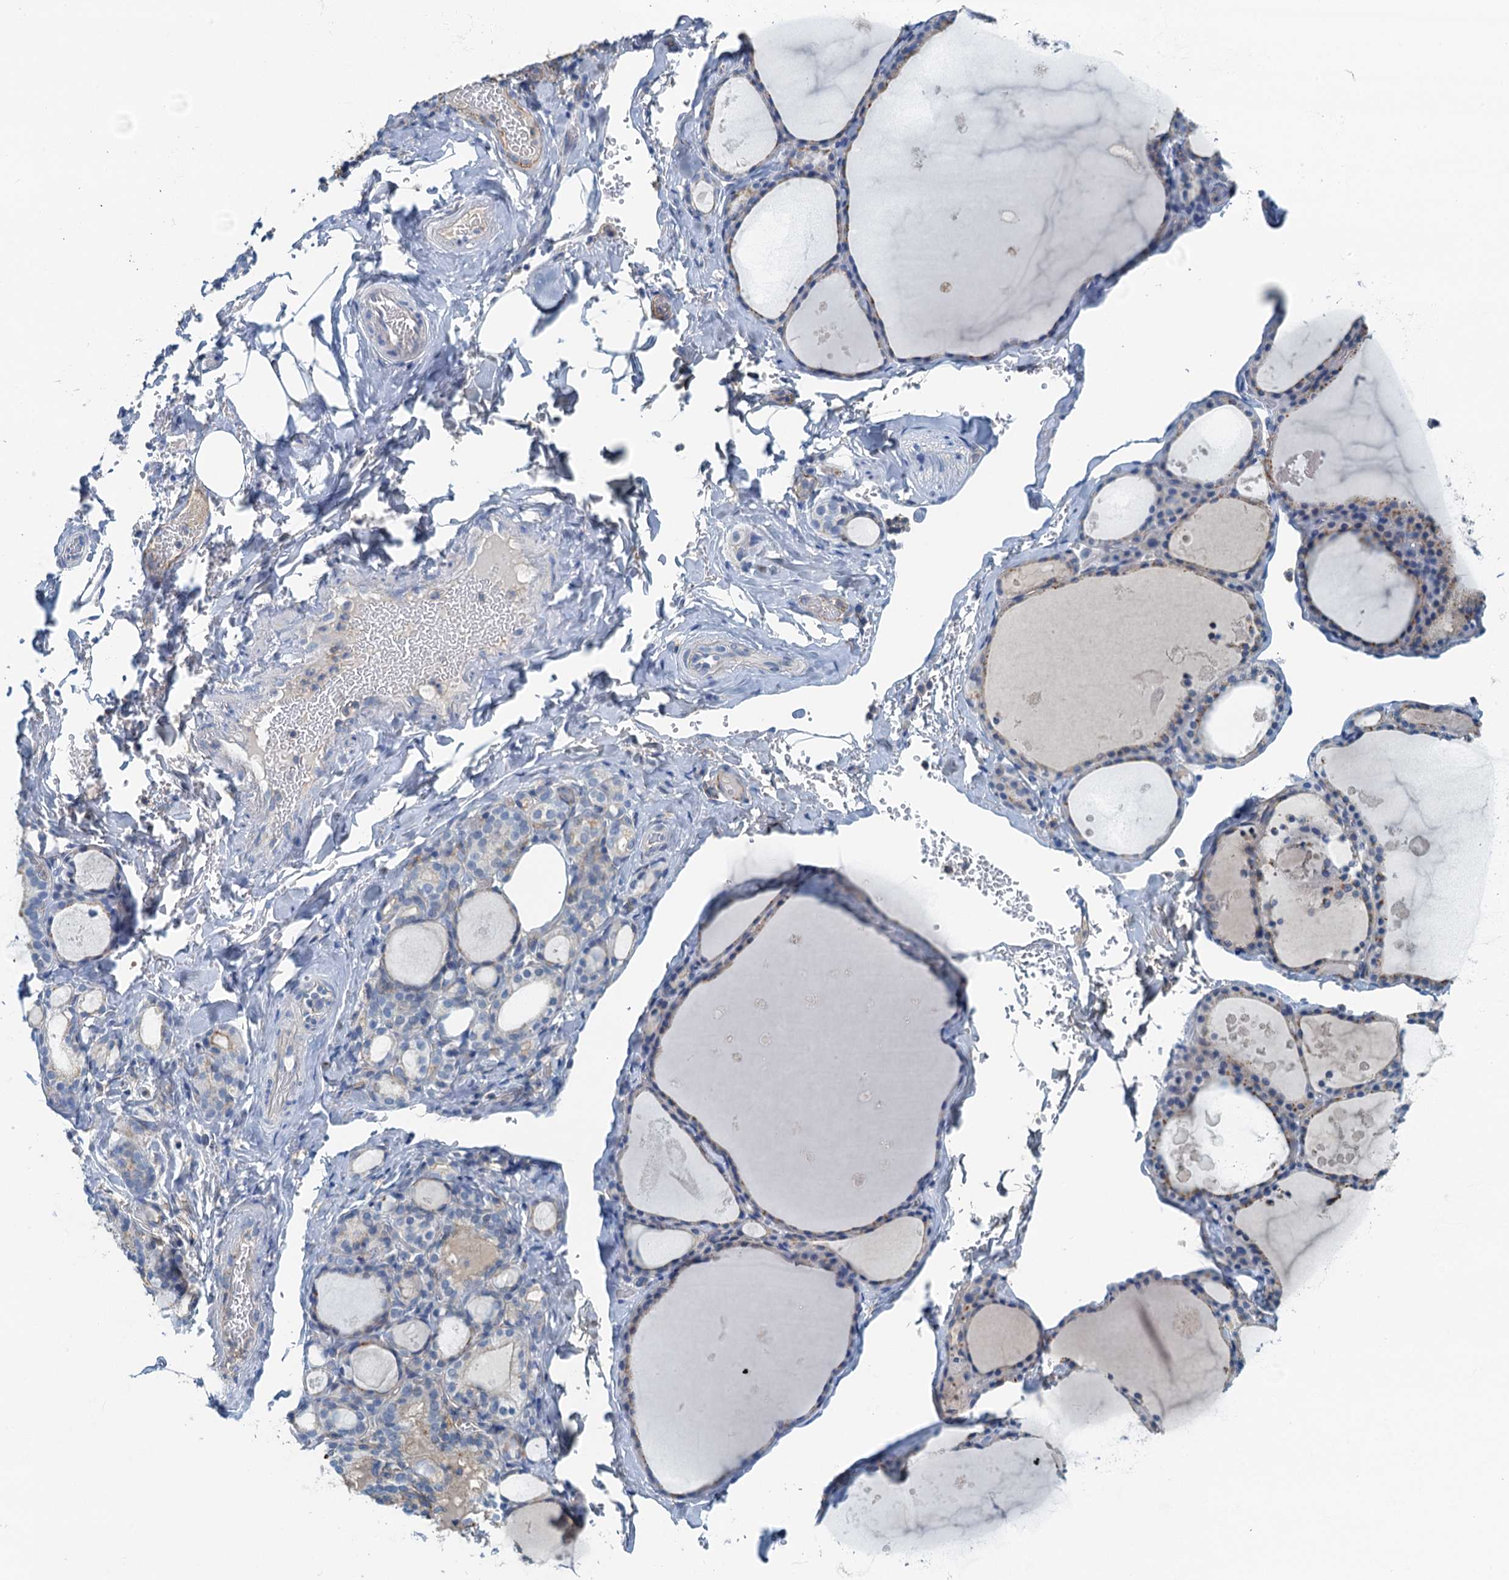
{"staining": {"intensity": "weak", "quantity": "<25%", "location": "cytoplasmic/membranous"}, "tissue": "thyroid gland", "cell_type": "Glandular cells", "image_type": "normal", "snomed": [{"axis": "morphology", "description": "Normal tissue, NOS"}, {"axis": "topography", "description": "Thyroid gland"}], "caption": "IHC of unremarkable human thyroid gland exhibits no expression in glandular cells. (DAB (3,3'-diaminobenzidine) immunohistochemistry (IHC) visualized using brightfield microscopy, high magnification).", "gene": "THAP10", "patient": {"sex": "male", "age": 56}}